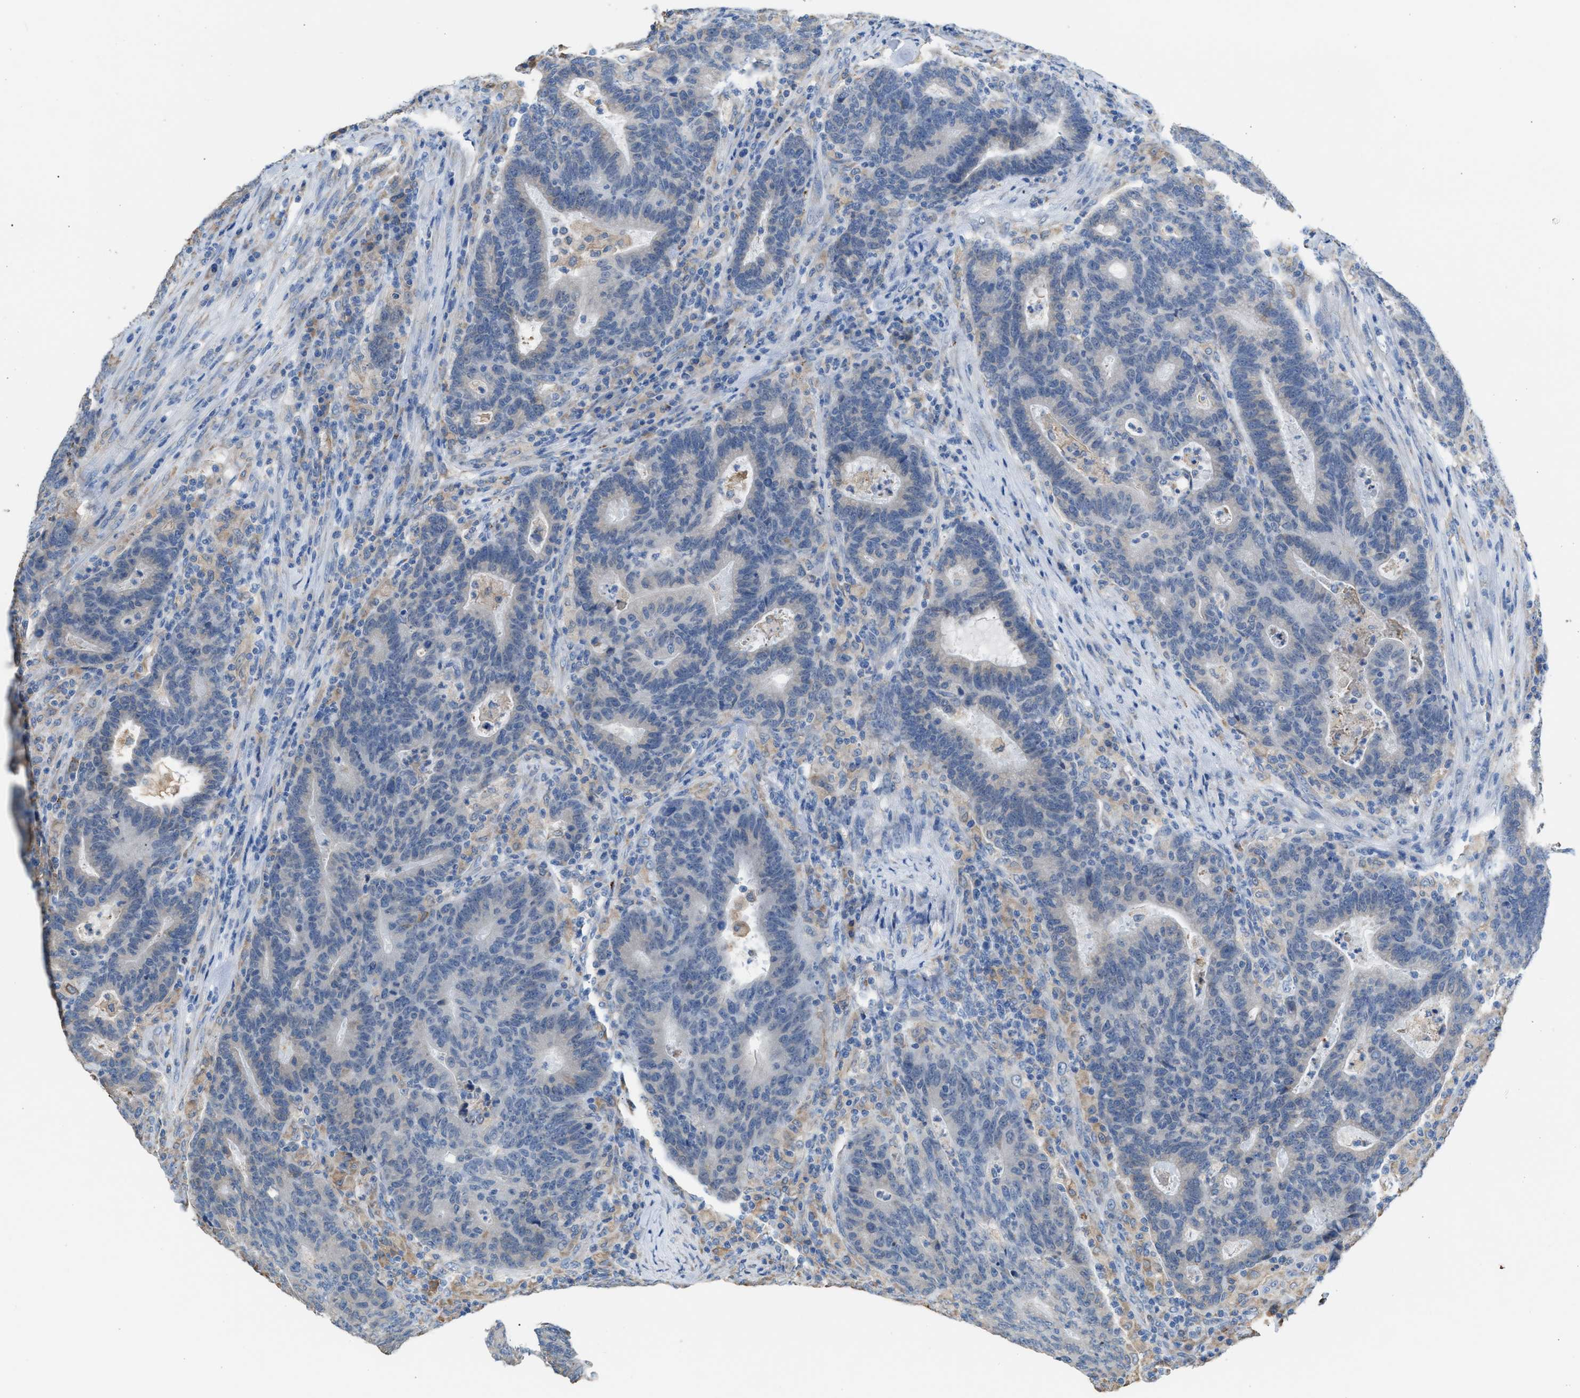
{"staining": {"intensity": "negative", "quantity": "none", "location": "none"}, "tissue": "colorectal cancer", "cell_type": "Tumor cells", "image_type": "cancer", "snomed": [{"axis": "morphology", "description": "Adenocarcinoma, NOS"}, {"axis": "topography", "description": "Colon"}], "caption": "Protein analysis of colorectal cancer exhibits no significant positivity in tumor cells.", "gene": "CA3", "patient": {"sex": "female", "age": 75}}